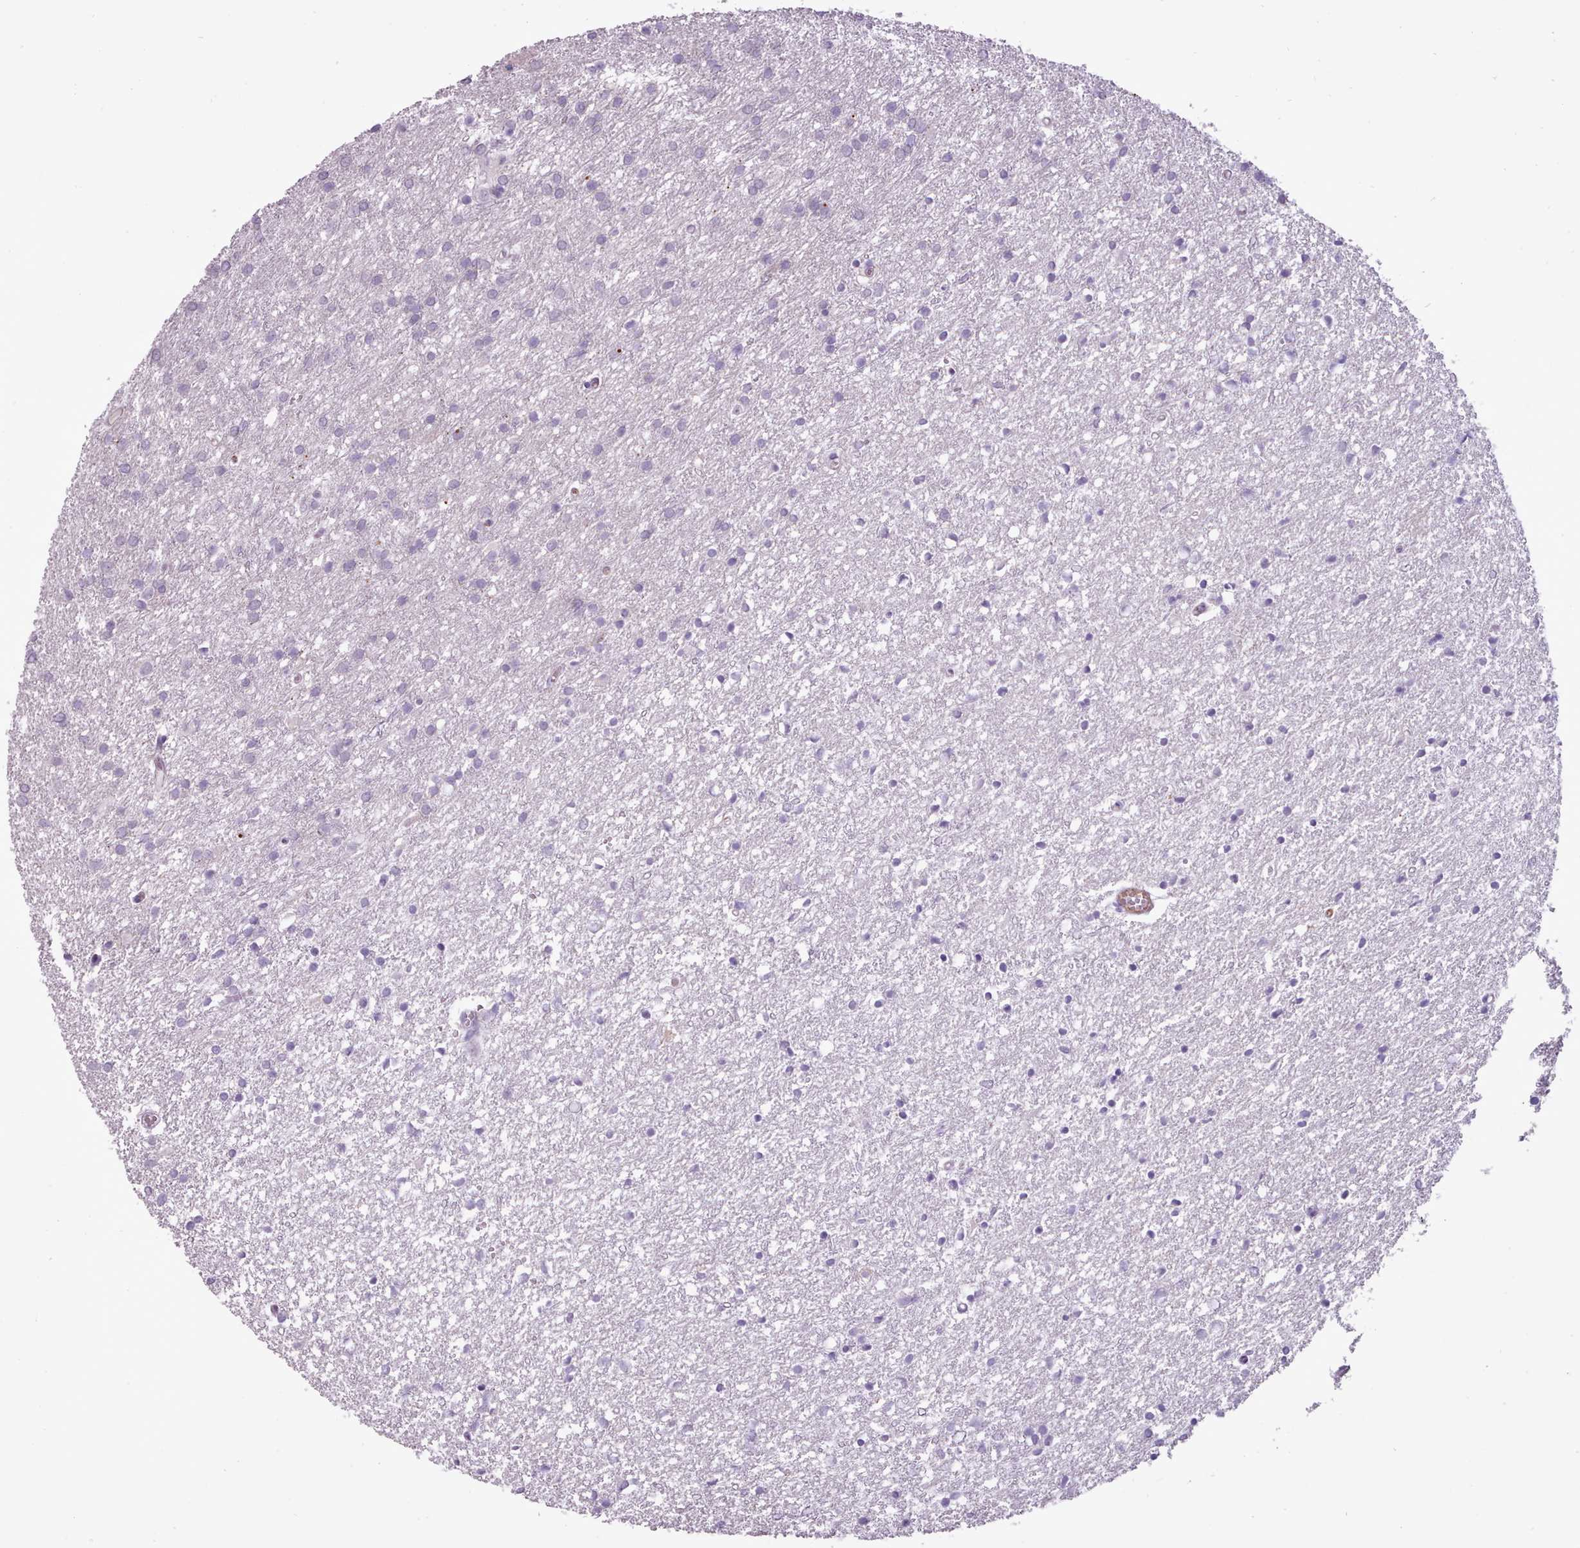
{"staining": {"intensity": "negative", "quantity": "none", "location": "none"}, "tissue": "glioma", "cell_type": "Tumor cells", "image_type": "cancer", "snomed": [{"axis": "morphology", "description": "Glioma, malignant, High grade"}, {"axis": "topography", "description": "Brain"}], "caption": "Malignant glioma (high-grade) was stained to show a protein in brown. There is no significant expression in tumor cells.", "gene": "ATRAID", "patient": {"sex": "female", "age": 50}}